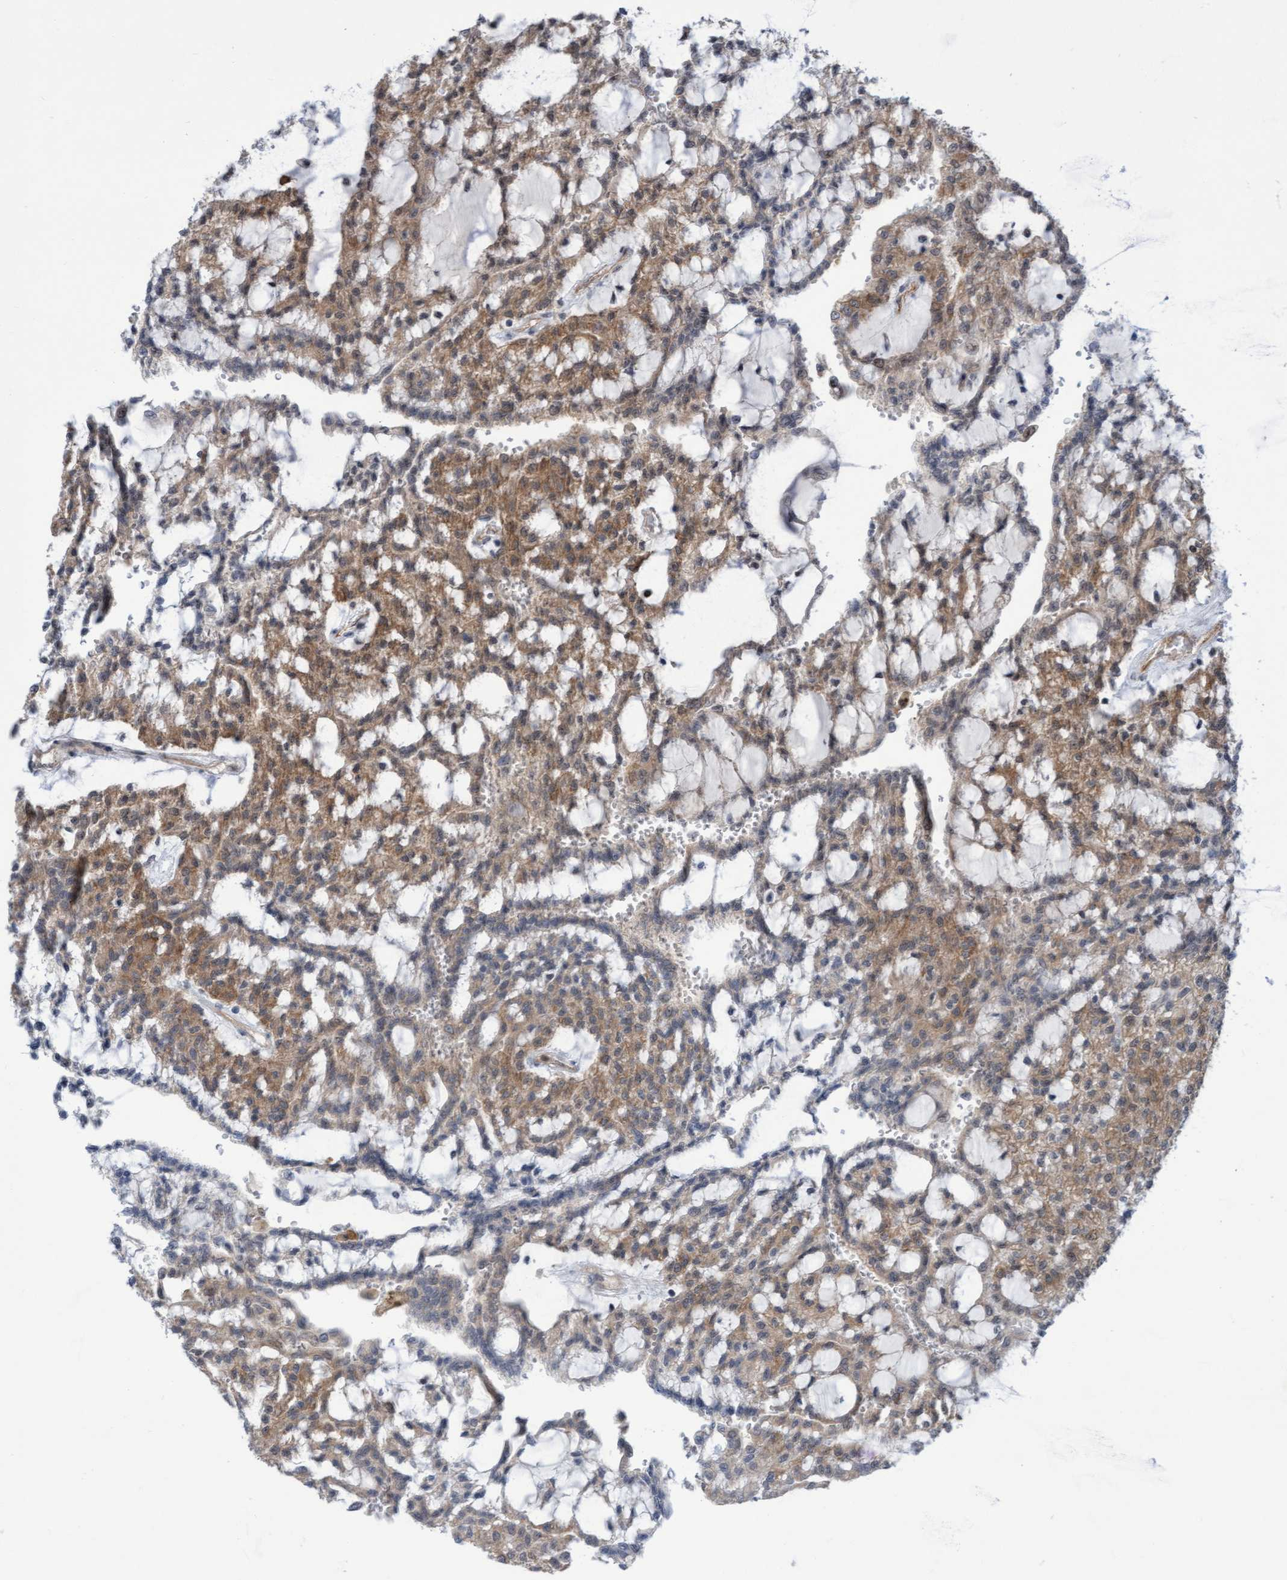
{"staining": {"intensity": "moderate", "quantity": ">75%", "location": "cytoplasmic/membranous"}, "tissue": "renal cancer", "cell_type": "Tumor cells", "image_type": "cancer", "snomed": [{"axis": "morphology", "description": "Adenocarcinoma, NOS"}, {"axis": "topography", "description": "Kidney"}], "caption": "DAB (3,3'-diaminobenzidine) immunohistochemical staining of human adenocarcinoma (renal) demonstrates moderate cytoplasmic/membranous protein positivity in about >75% of tumor cells. Nuclei are stained in blue.", "gene": "RAP1GAP2", "patient": {"sex": "male", "age": 63}}